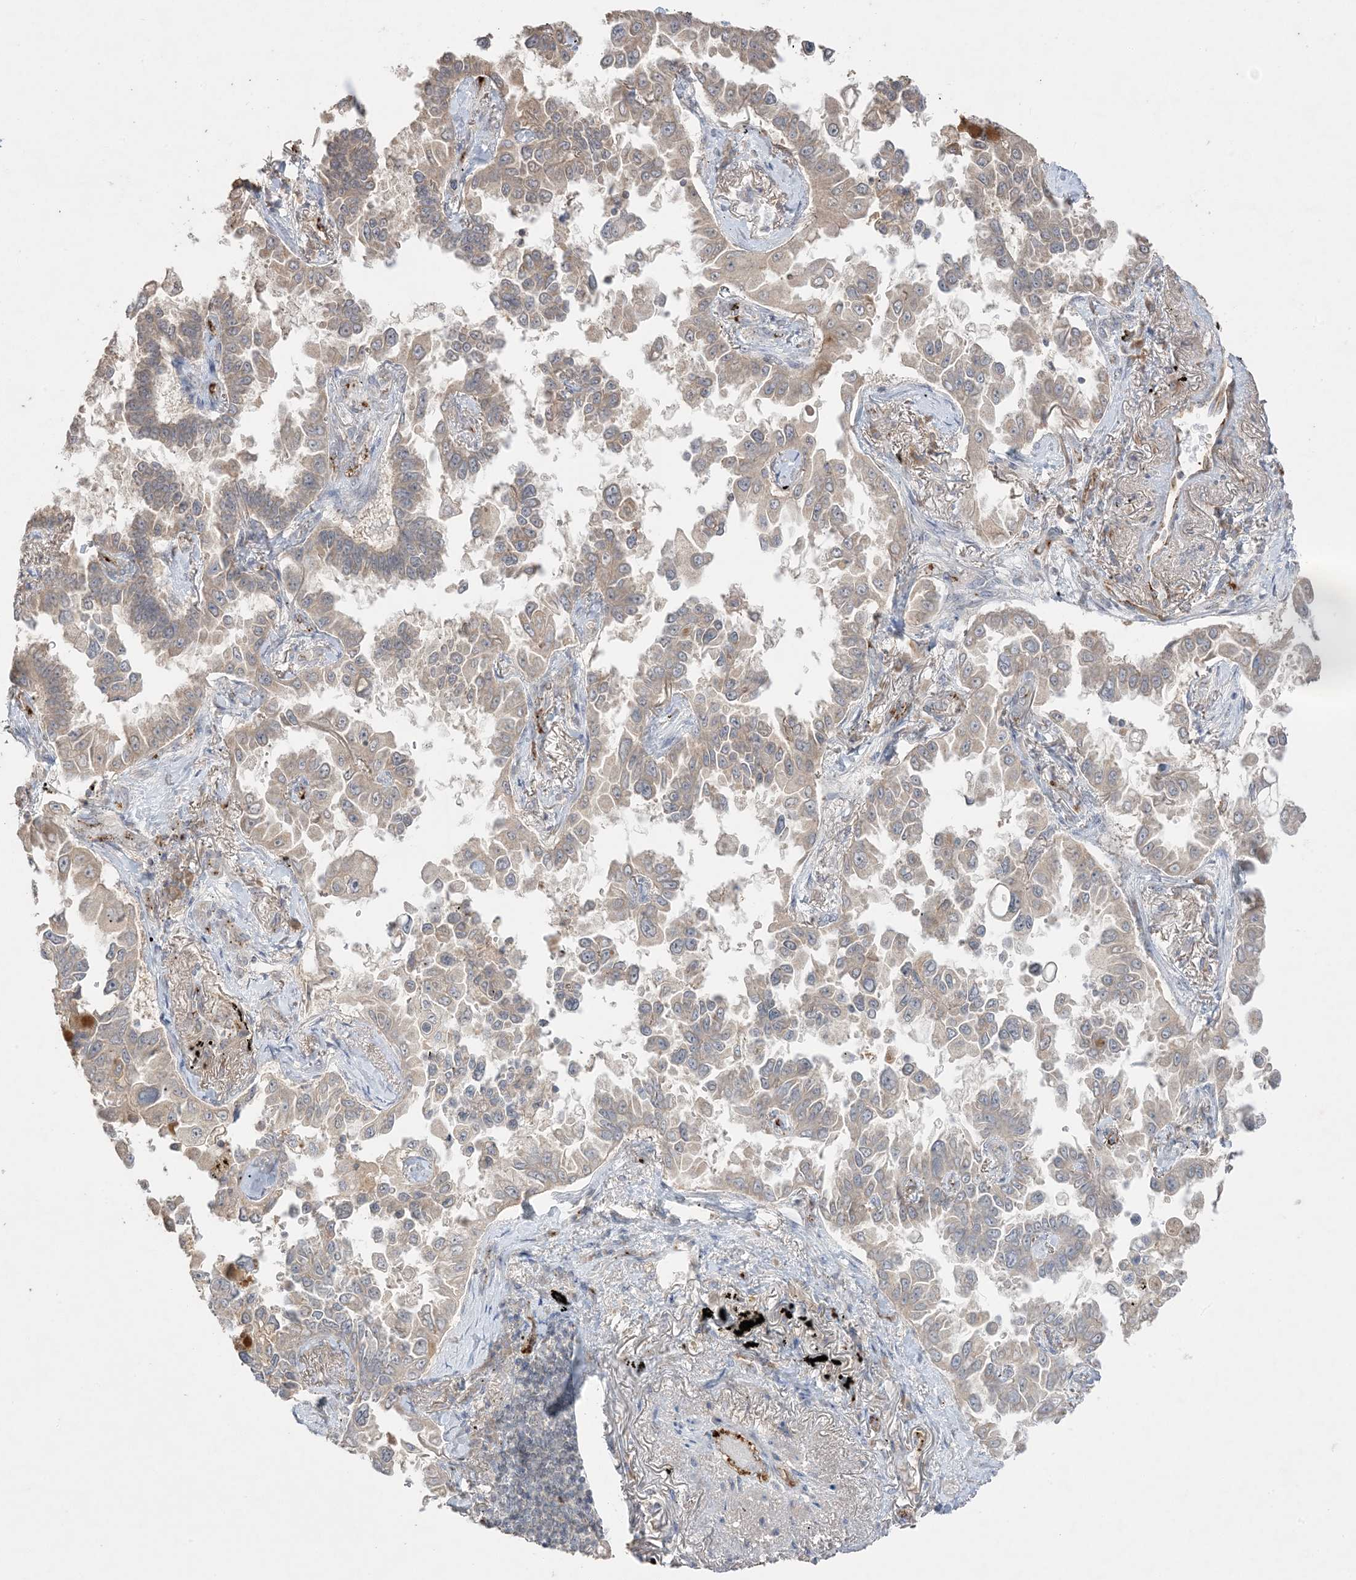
{"staining": {"intensity": "weak", "quantity": "25%-75%", "location": "cytoplasmic/membranous"}, "tissue": "lung cancer", "cell_type": "Tumor cells", "image_type": "cancer", "snomed": [{"axis": "morphology", "description": "Adenocarcinoma, NOS"}, {"axis": "topography", "description": "Lung"}], "caption": "Lung cancer stained with a brown dye displays weak cytoplasmic/membranous positive expression in approximately 25%-75% of tumor cells.", "gene": "PRSS36", "patient": {"sex": "female", "age": 67}}